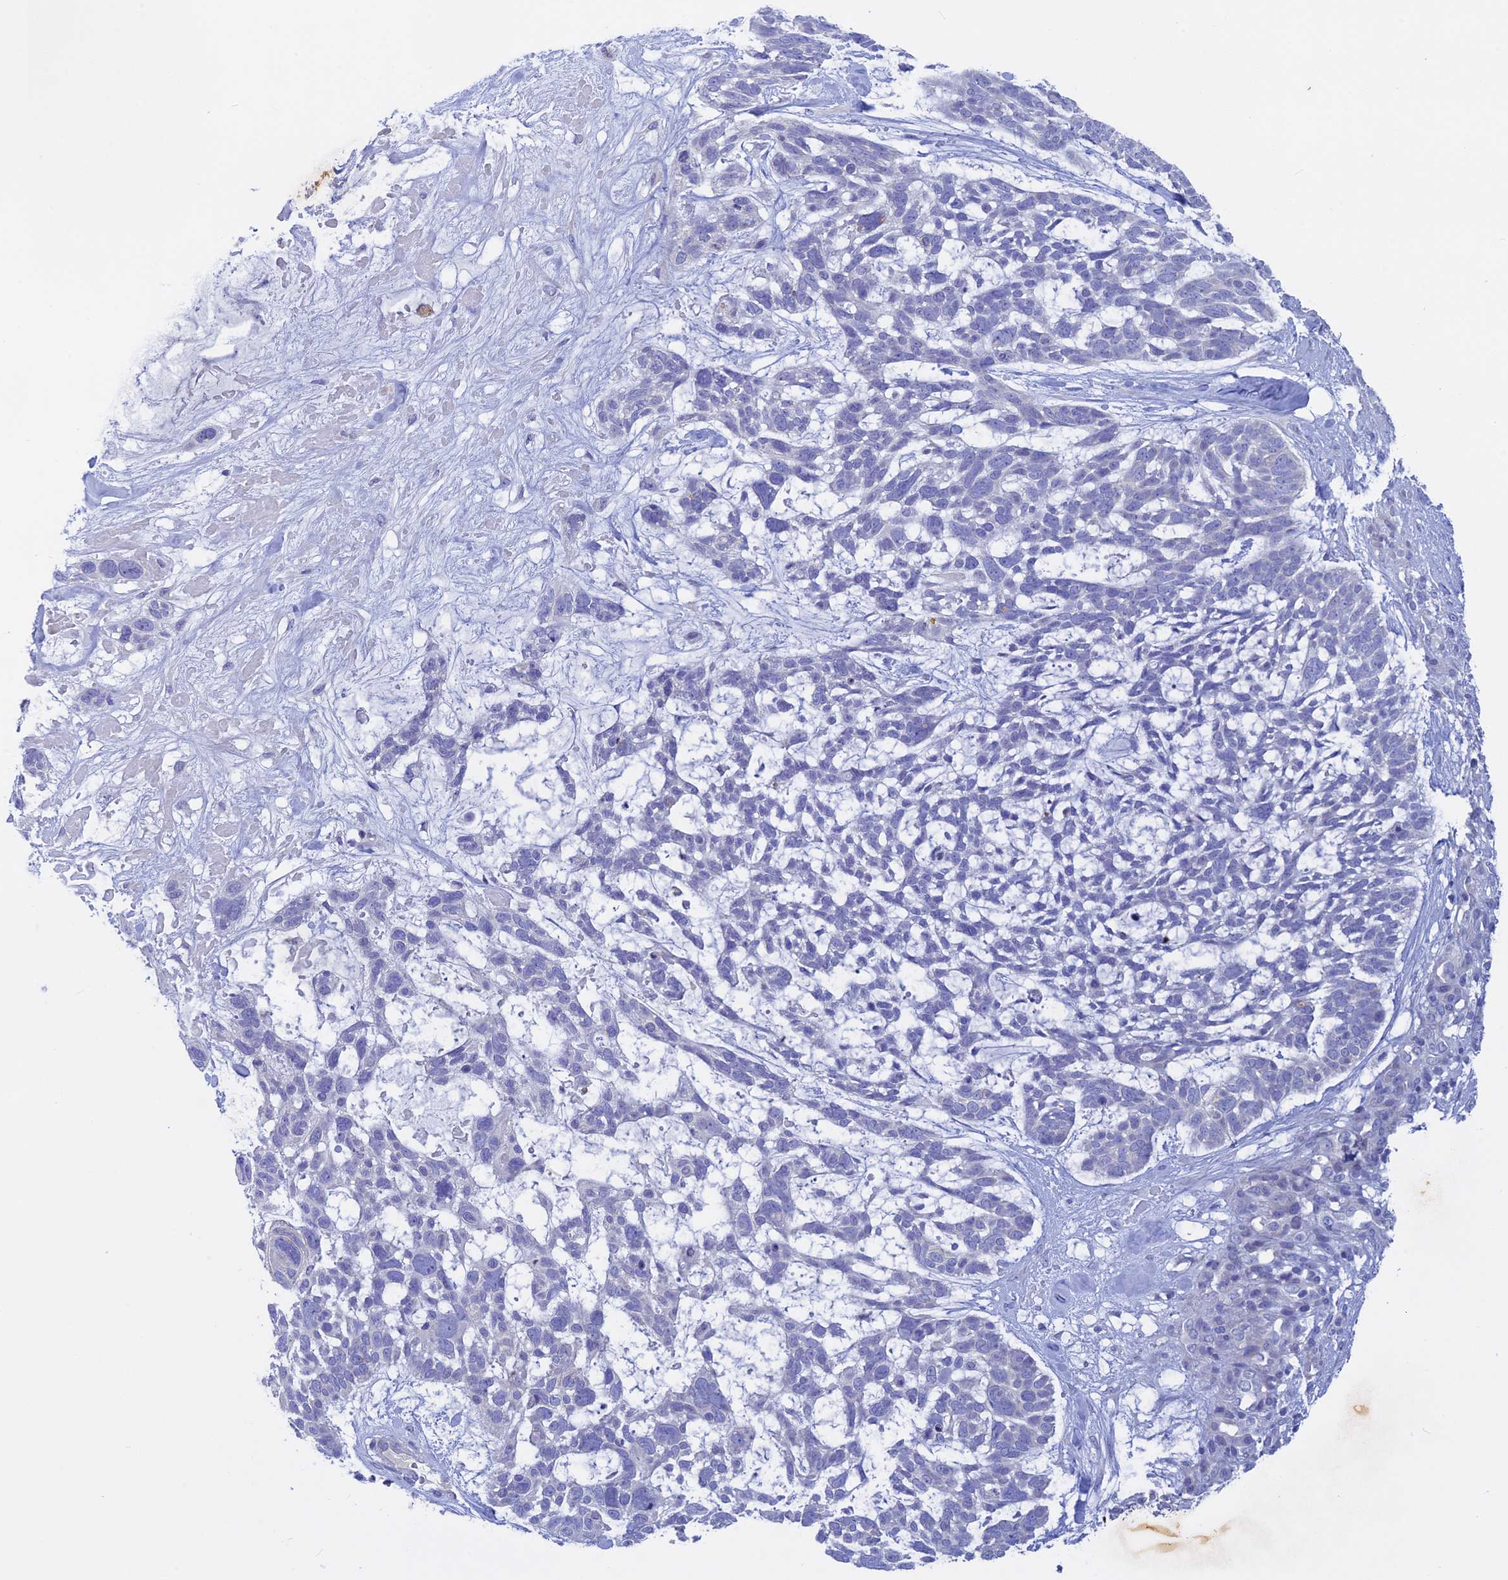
{"staining": {"intensity": "negative", "quantity": "none", "location": "none"}, "tissue": "skin cancer", "cell_type": "Tumor cells", "image_type": "cancer", "snomed": [{"axis": "morphology", "description": "Basal cell carcinoma"}, {"axis": "topography", "description": "Skin"}], "caption": "Histopathology image shows no protein staining in tumor cells of skin cancer tissue. (DAB immunohistochemistry (IHC) with hematoxylin counter stain).", "gene": "BTBD19", "patient": {"sex": "male", "age": 88}}